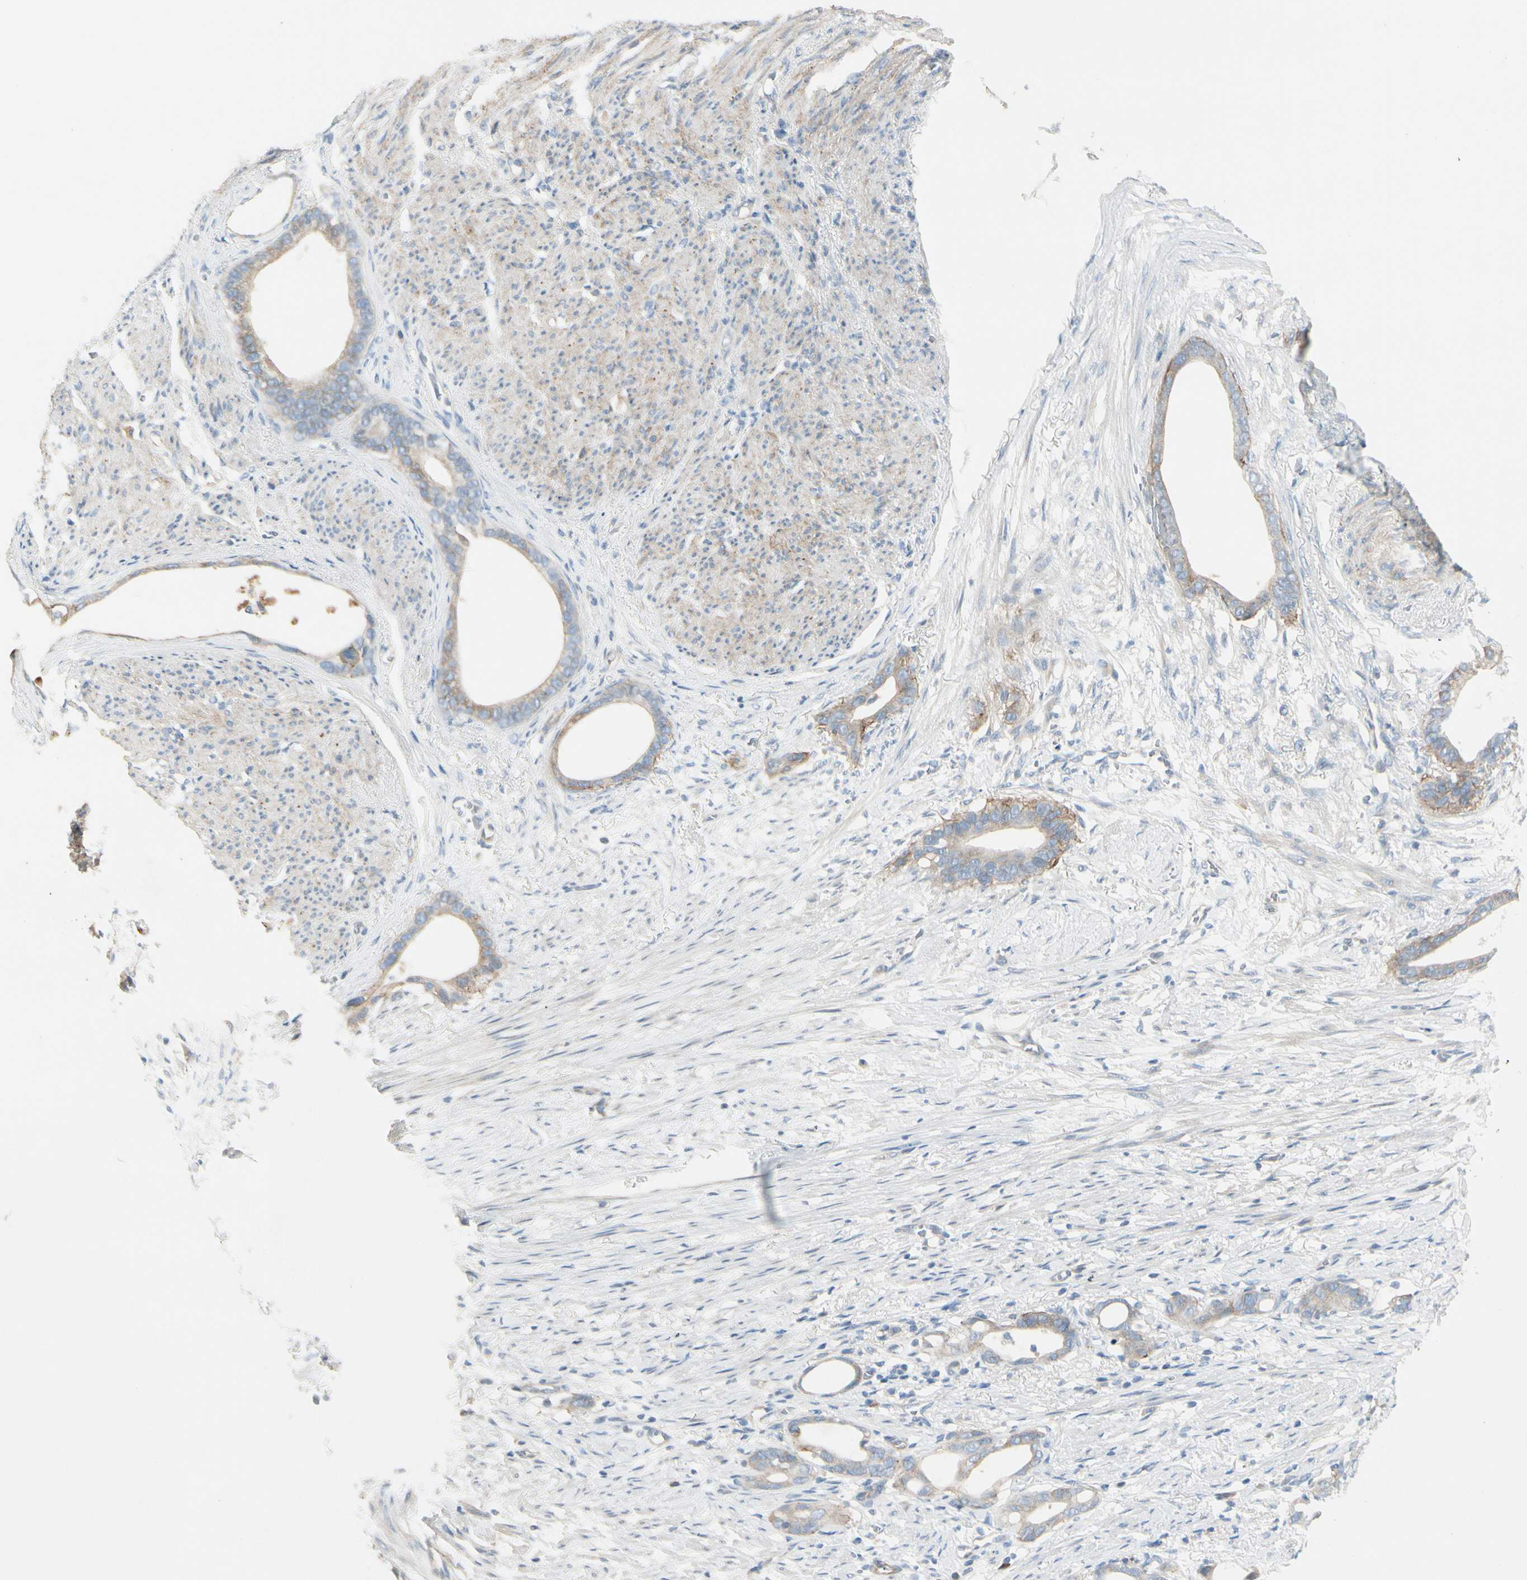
{"staining": {"intensity": "weak", "quantity": ">75%", "location": "cytoplasmic/membranous"}, "tissue": "stomach cancer", "cell_type": "Tumor cells", "image_type": "cancer", "snomed": [{"axis": "morphology", "description": "Adenocarcinoma, NOS"}, {"axis": "topography", "description": "Stomach"}], "caption": "This is an image of IHC staining of stomach cancer, which shows weak expression in the cytoplasmic/membranous of tumor cells.", "gene": "ITGA3", "patient": {"sex": "female", "age": 75}}